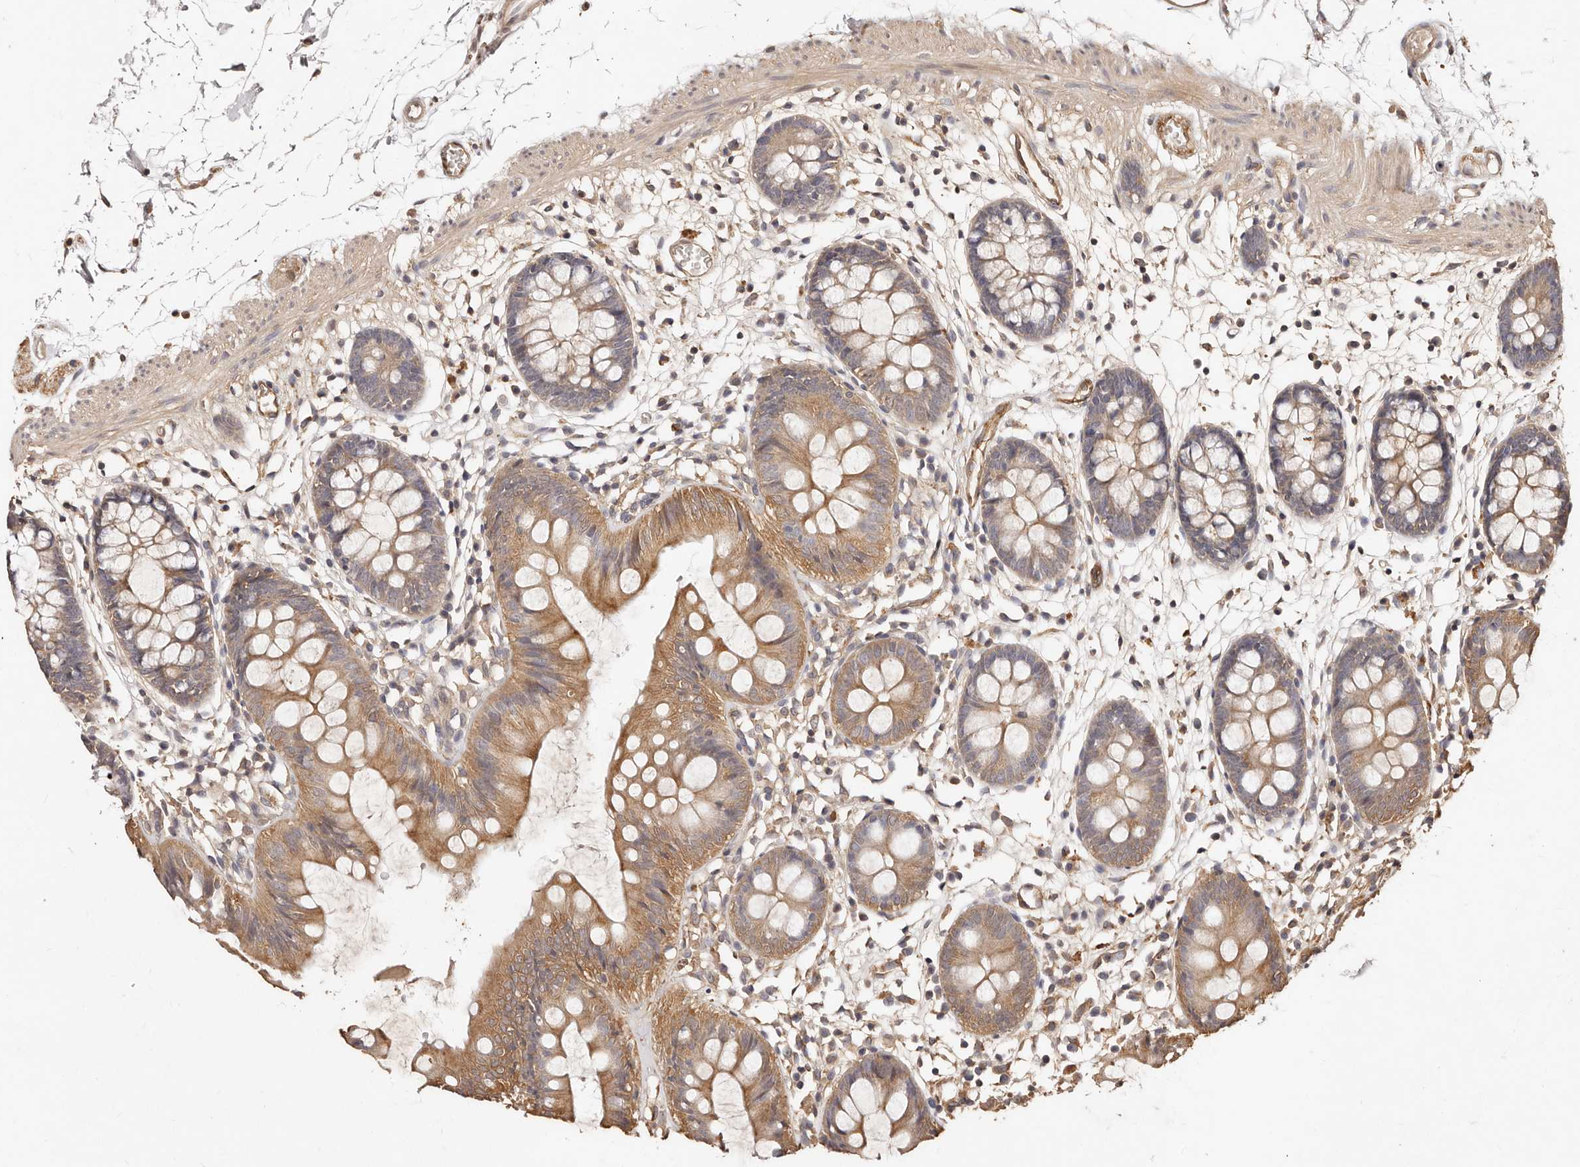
{"staining": {"intensity": "moderate", "quantity": ">75%", "location": "cytoplasmic/membranous"}, "tissue": "colon", "cell_type": "Endothelial cells", "image_type": "normal", "snomed": [{"axis": "morphology", "description": "Normal tissue, NOS"}, {"axis": "topography", "description": "Colon"}], "caption": "Colon stained with DAB immunohistochemistry (IHC) demonstrates medium levels of moderate cytoplasmic/membranous positivity in about >75% of endothelial cells. (DAB (3,3'-diaminobenzidine) IHC with brightfield microscopy, high magnification).", "gene": "CCL14", "patient": {"sex": "male", "age": 56}}